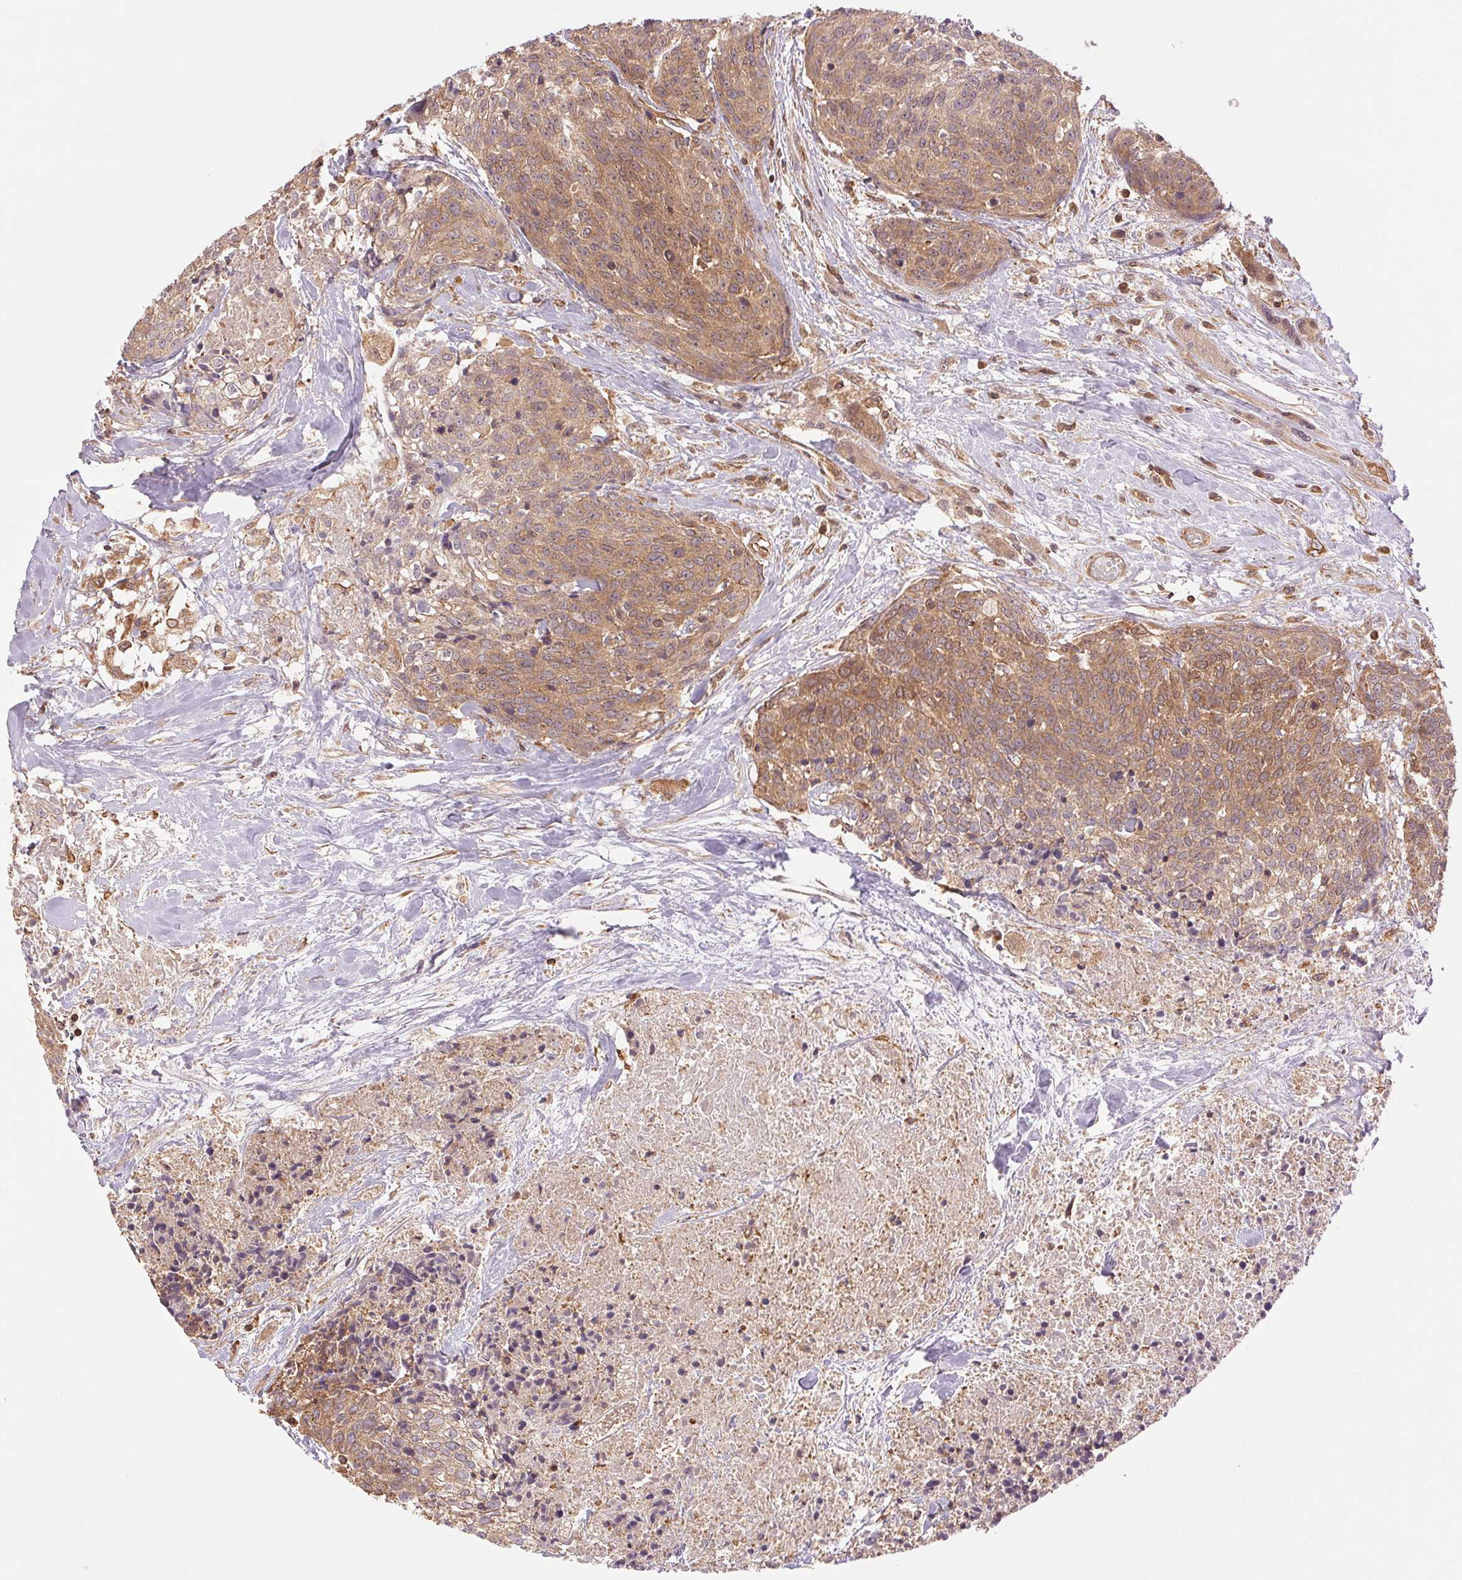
{"staining": {"intensity": "moderate", "quantity": ">75%", "location": "cytoplasmic/membranous"}, "tissue": "head and neck cancer", "cell_type": "Tumor cells", "image_type": "cancer", "snomed": [{"axis": "morphology", "description": "Squamous cell carcinoma, NOS"}, {"axis": "topography", "description": "Oral tissue"}, {"axis": "topography", "description": "Head-Neck"}], "caption": "A brown stain shows moderate cytoplasmic/membranous staining of a protein in head and neck squamous cell carcinoma tumor cells.", "gene": "STARD7", "patient": {"sex": "male", "age": 64}}